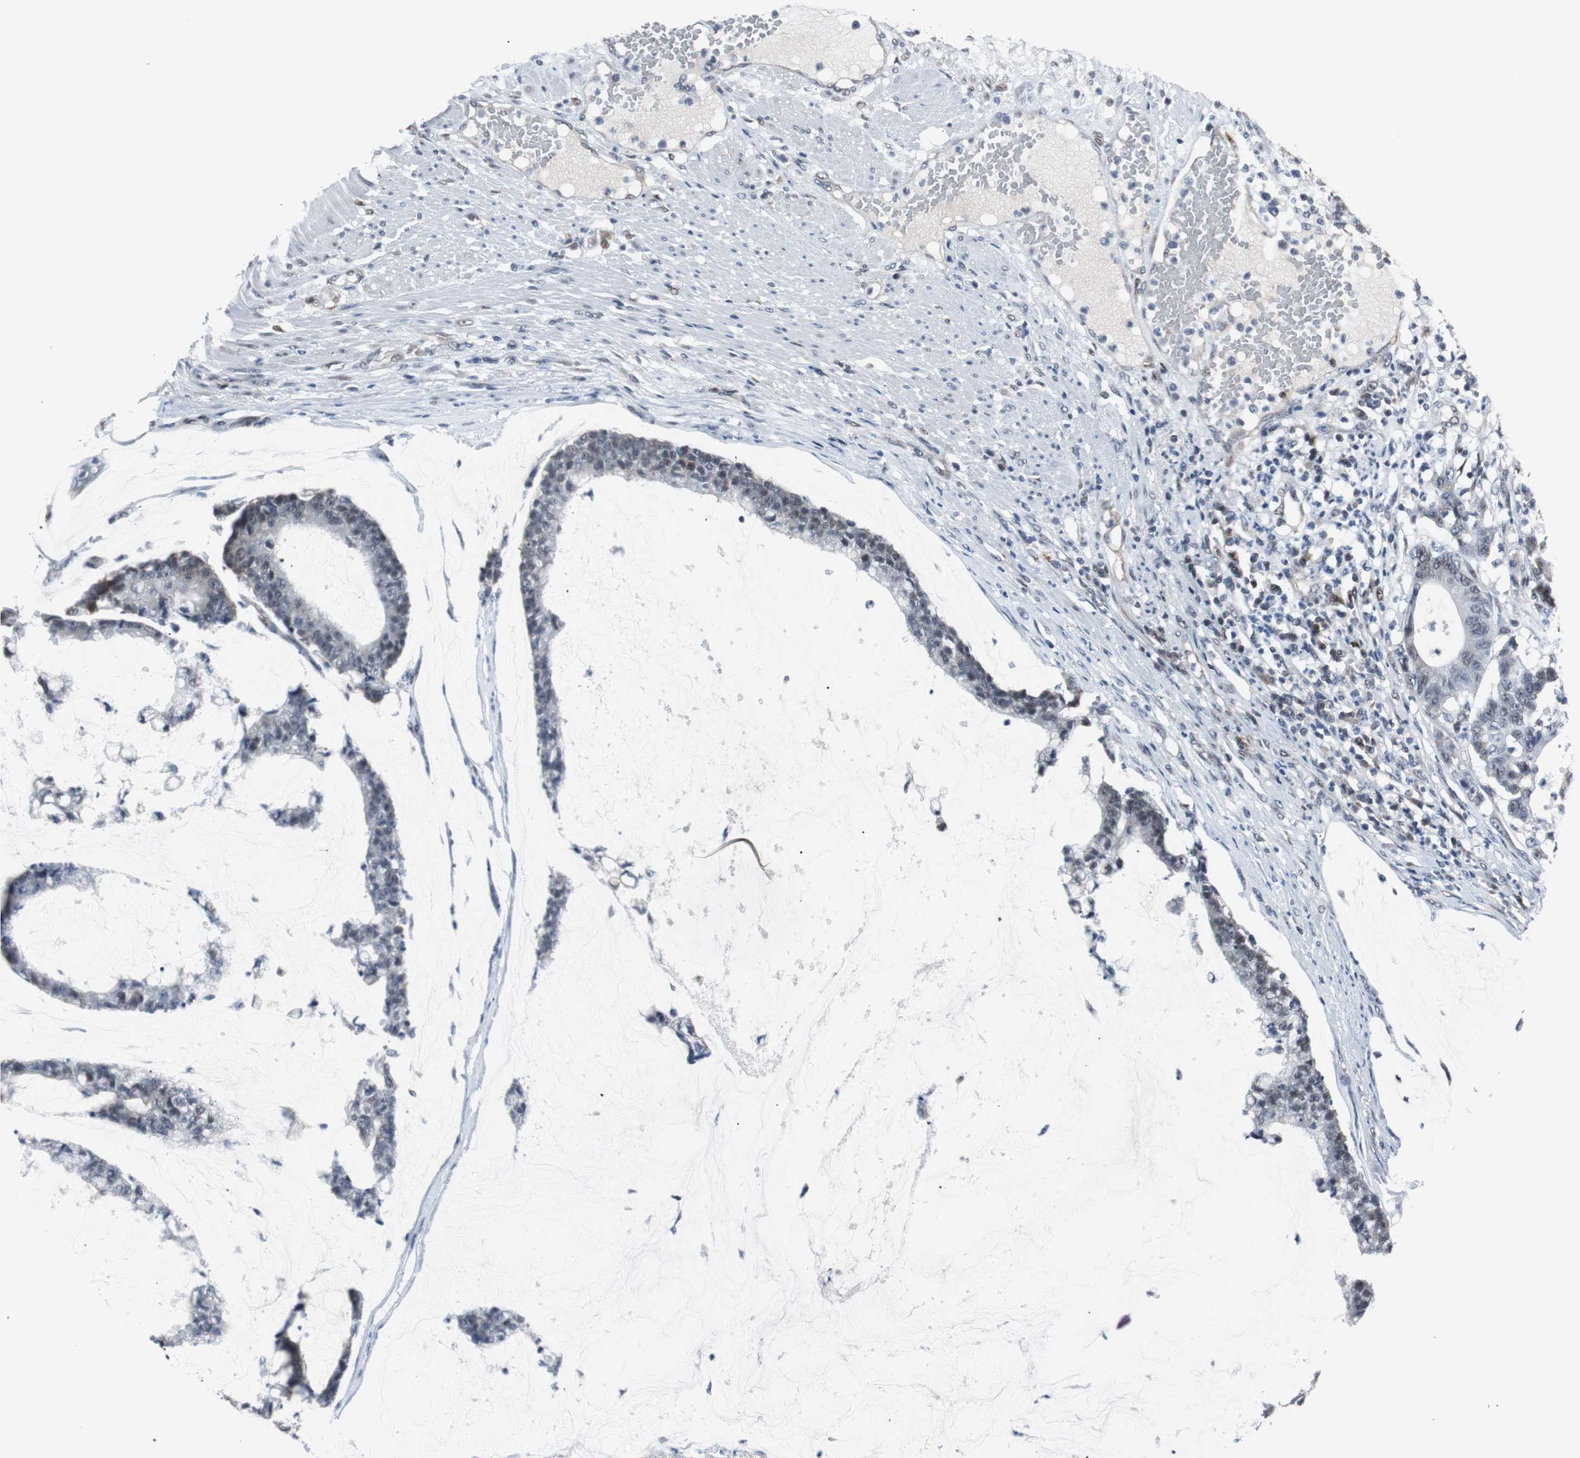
{"staining": {"intensity": "negative", "quantity": "none", "location": "none"}, "tissue": "colorectal cancer", "cell_type": "Tumor cells", "image_type": "cancer", "snomed": [{"axis": "morphology", "description": "Adenocarcinoma, NOS"}, {"axis": "topography", "description": "Colon"}], "caption": "The photomicrograph shows no significant expression in tumor cells of colorectal cancer (adenocarcinoma). (Brightfield microscopy of DAB (3,3'-diaminobenzidine) immunohistochemistry at high magnification).", "gene": "ZHX2", "patient": {"sex": "female", "age": 84}}